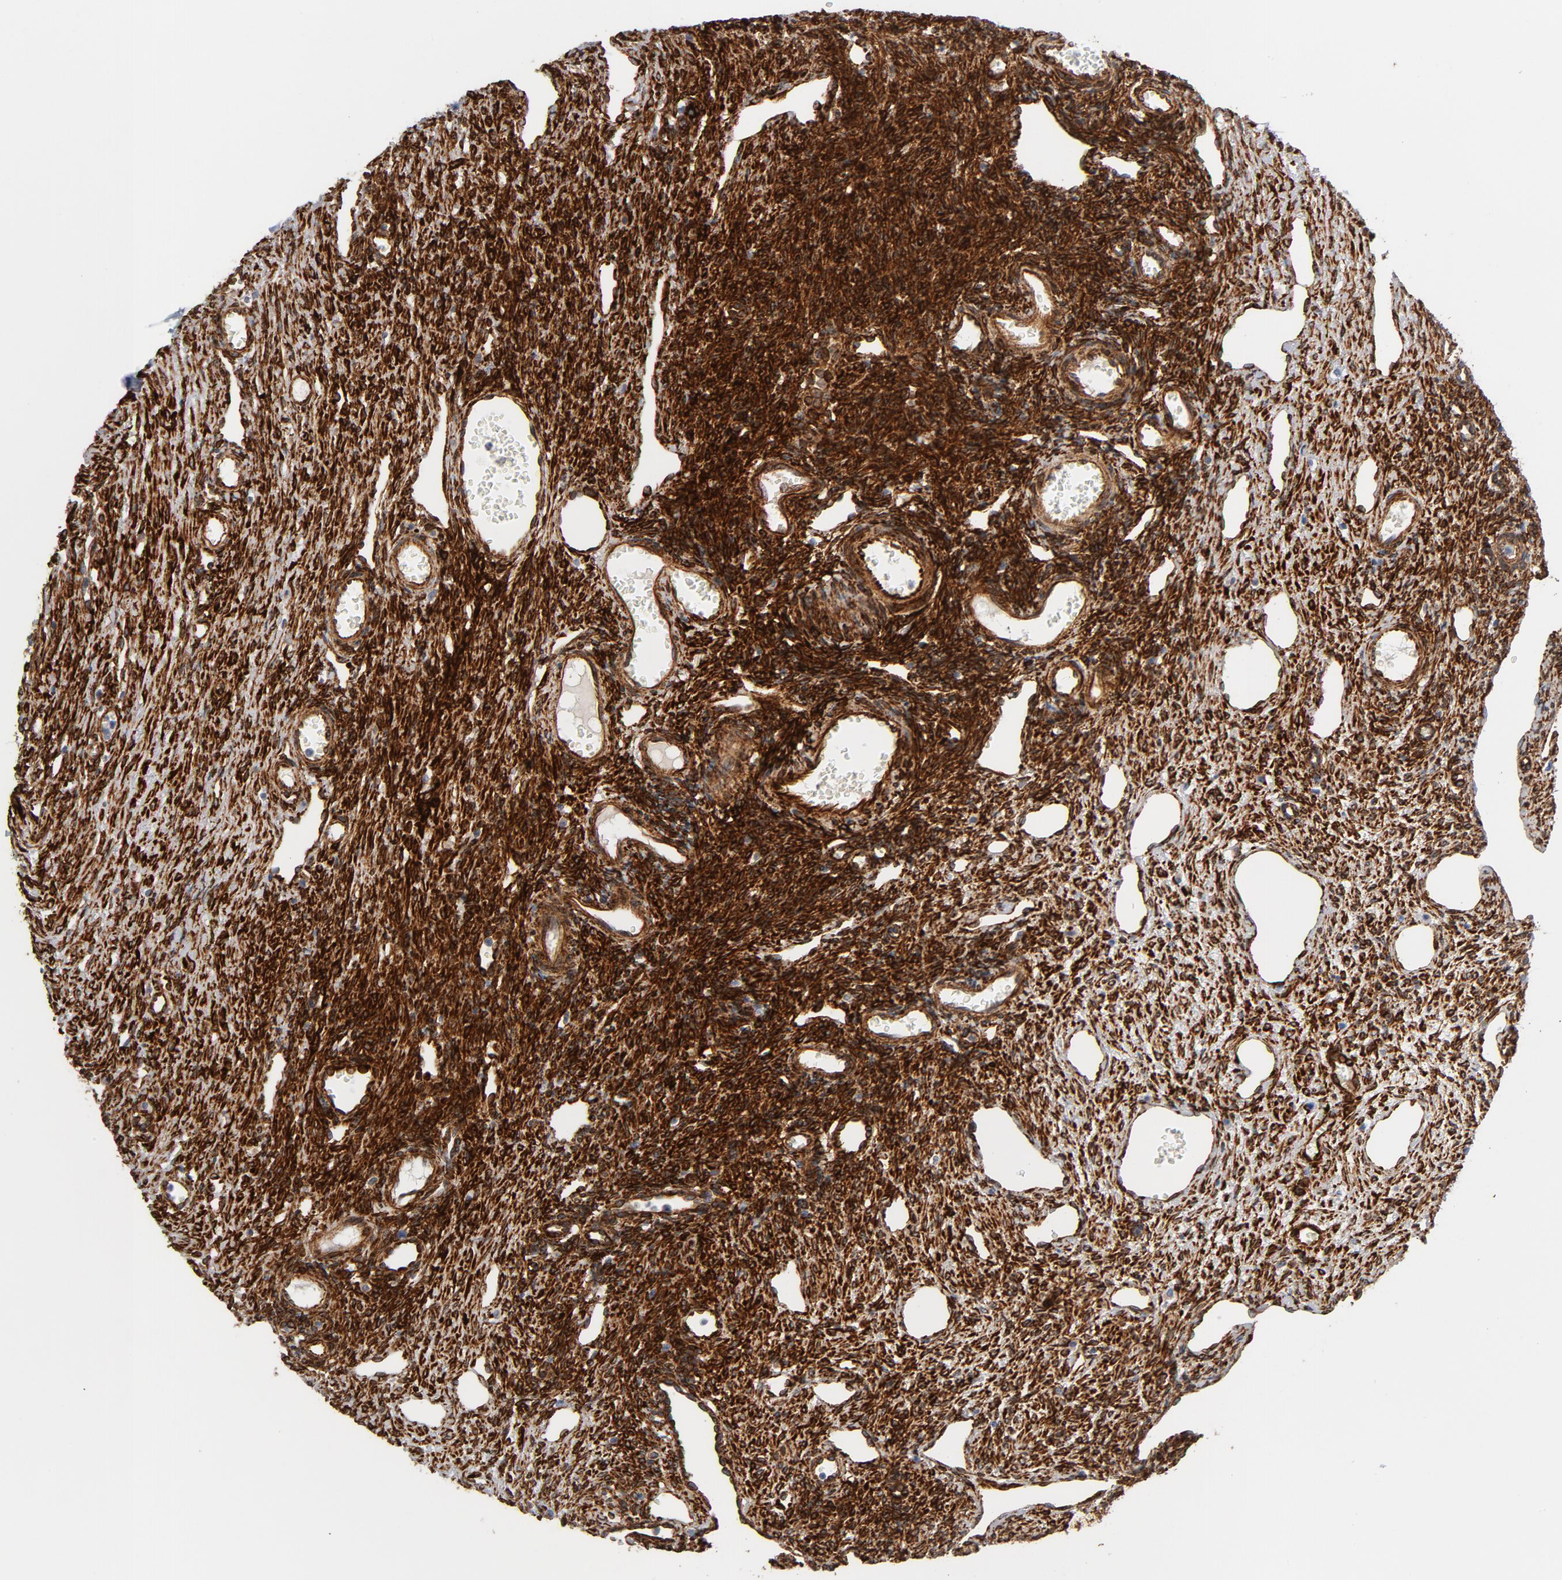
{"staining": {"intensity": "strong", "quantity": ">75%", "location": "cytoplasmic/membranous"}, "tissue": "ovary", "cell_type": "Ovarian stroma cells", "image_type": "normal", "snomed": [{"axis": "morphology", "description": "Normal tissue, NOS"}, {"axis": "topography", "description": "Ovary"}], "caption": "About >75% of ovarian stroma cells in benign ovary display strong cytoplasmic/membranous protein expression as visualized by brown immunohistochemical staining.", "gene": "SERPINH1", "patient": {"sex": "female", "age": 33}}